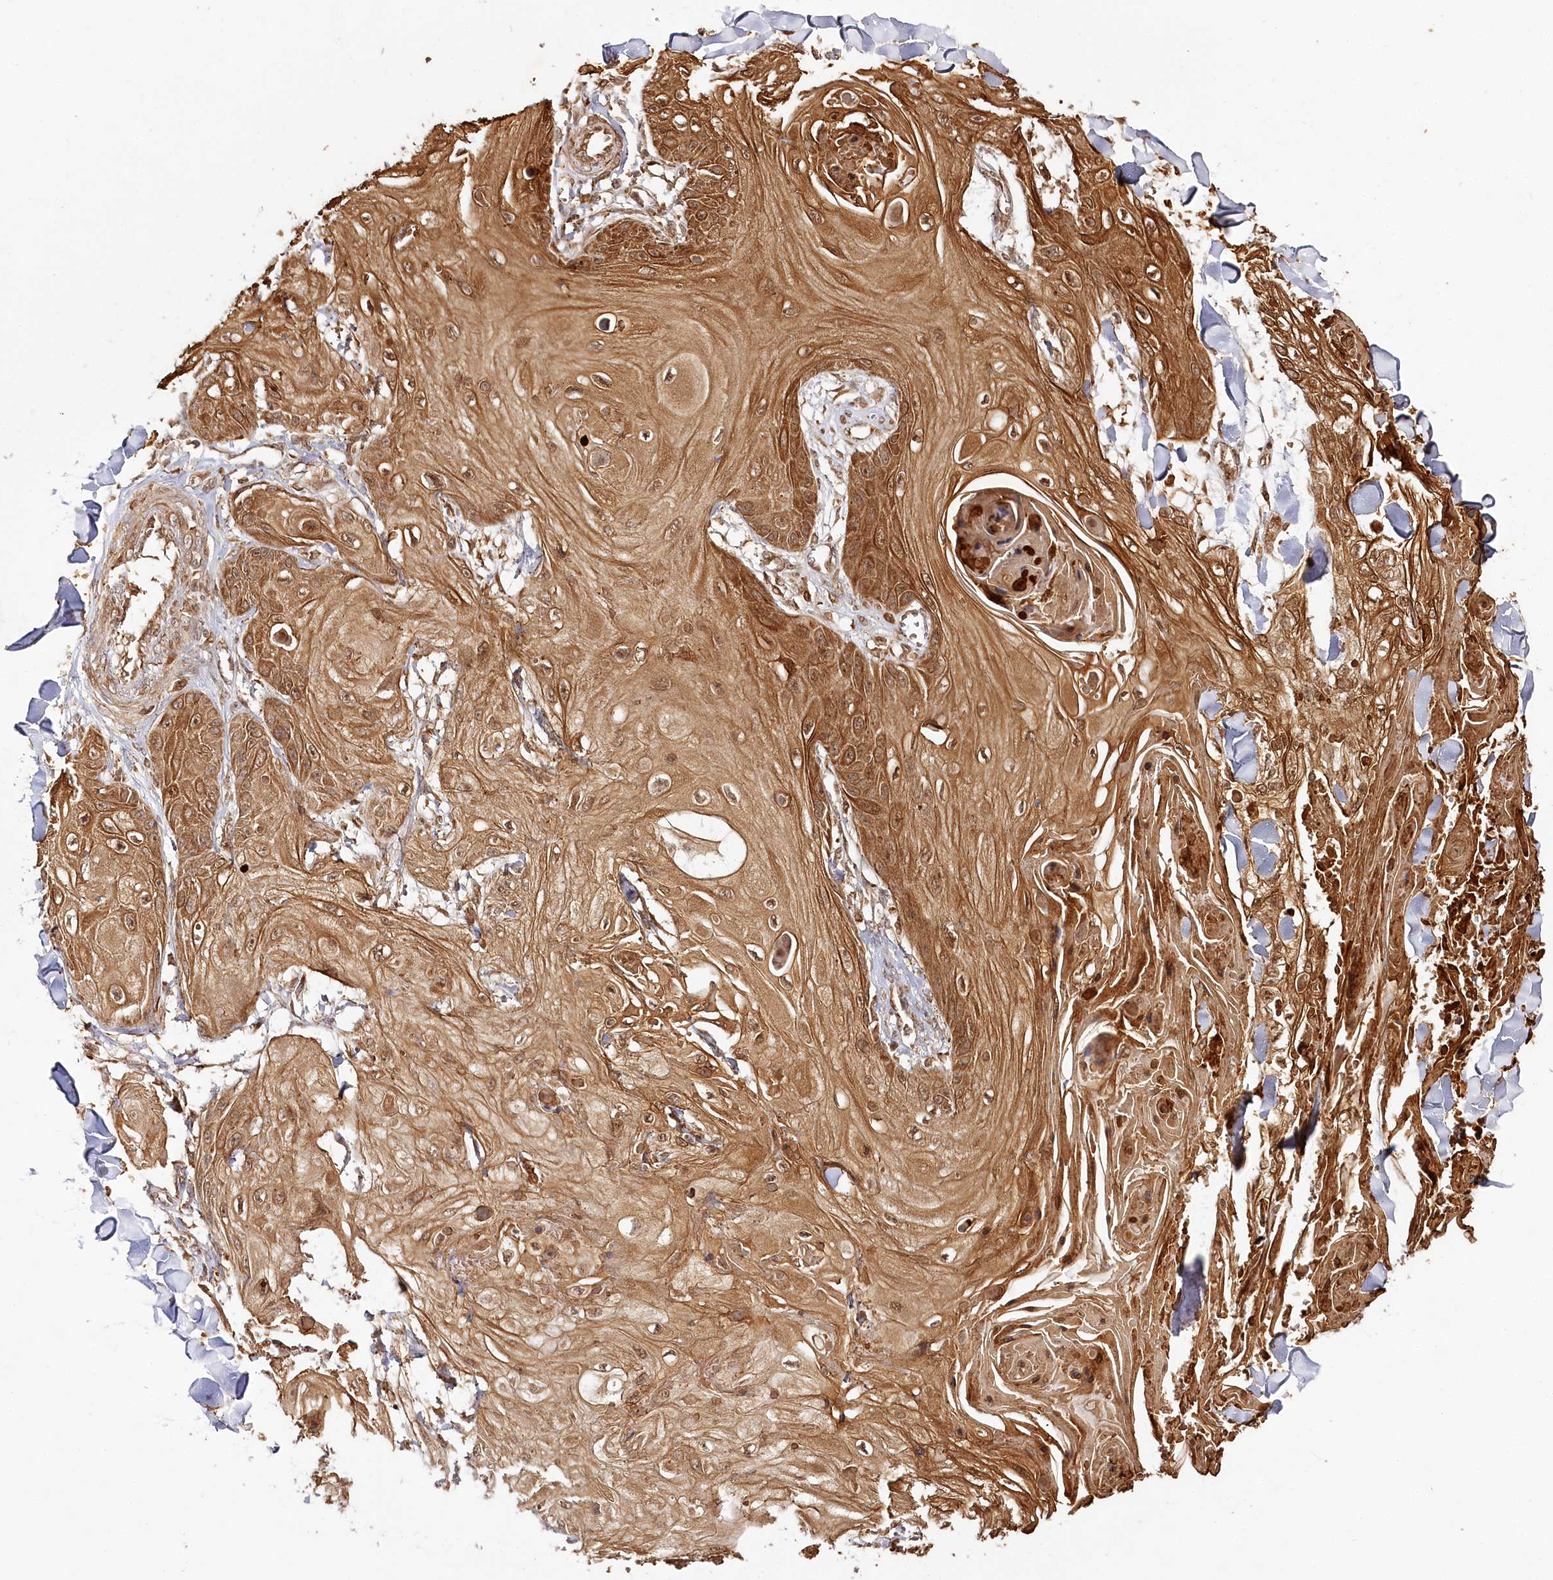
{"staining": {"intensity": "strong", "quantity": ">75%", "location": "cytoplasmic/membranous,nuclear"}, "tissue": "skin cancer", "cell_type": "Tumor cells", "image_type": "cancer", "snomed": [{"axis": "morphology", "description": "Squamous cell carcinoma, NOS"}, {"axis": "topography", "description": "Skin"}], "caption": "The histopathology image exhibits immunohistochemical staining of skin cancer. There is strong cytoplasmic/membranous and nuclear expression is identified in approximately >75% of tumor cells.", "gene": "ULK2", "patient": {"sex": "male", "age": 74}}